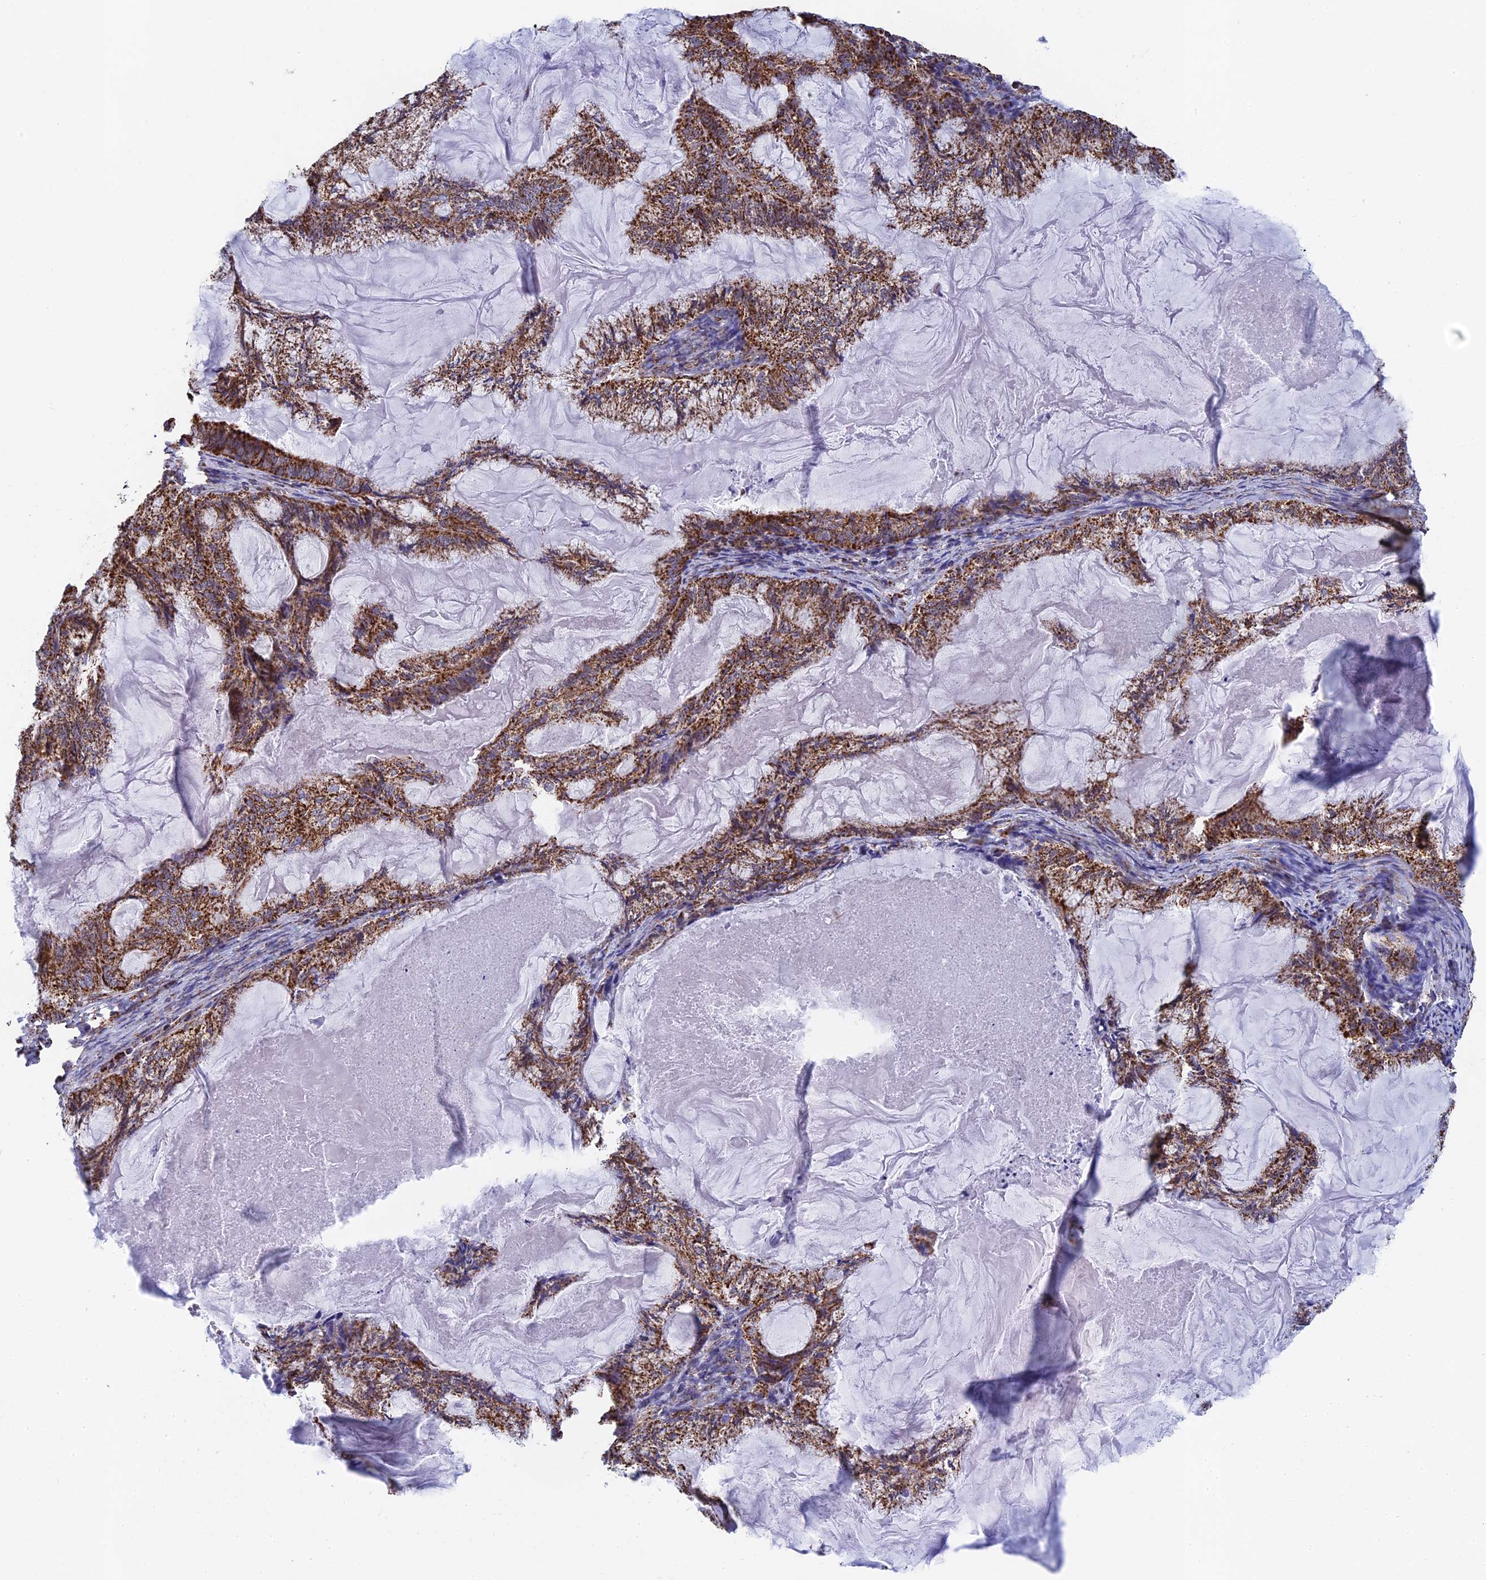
{"staining": {"intensity": "strong", "quantity": ">75%", "location": "cytoplasmic/membranous"}, "tissue": "endometrial cancer", "cell_type": "Tumor cells", "image_type": "cancer", "snomed": [{"axis": "morphology", "description": "Adenocarcinoma, NOS"}, {"axis": "topography", "description": "Endometrium"}], "caption": "A photomicrograph of human adenocarcinoma (endometrial) stained for a protein demonstrates strong cytoplasmic/membranous brown staining in tumor cells.", "gene": "CDC16", "patient": {"sex": "female", "age": 86}}